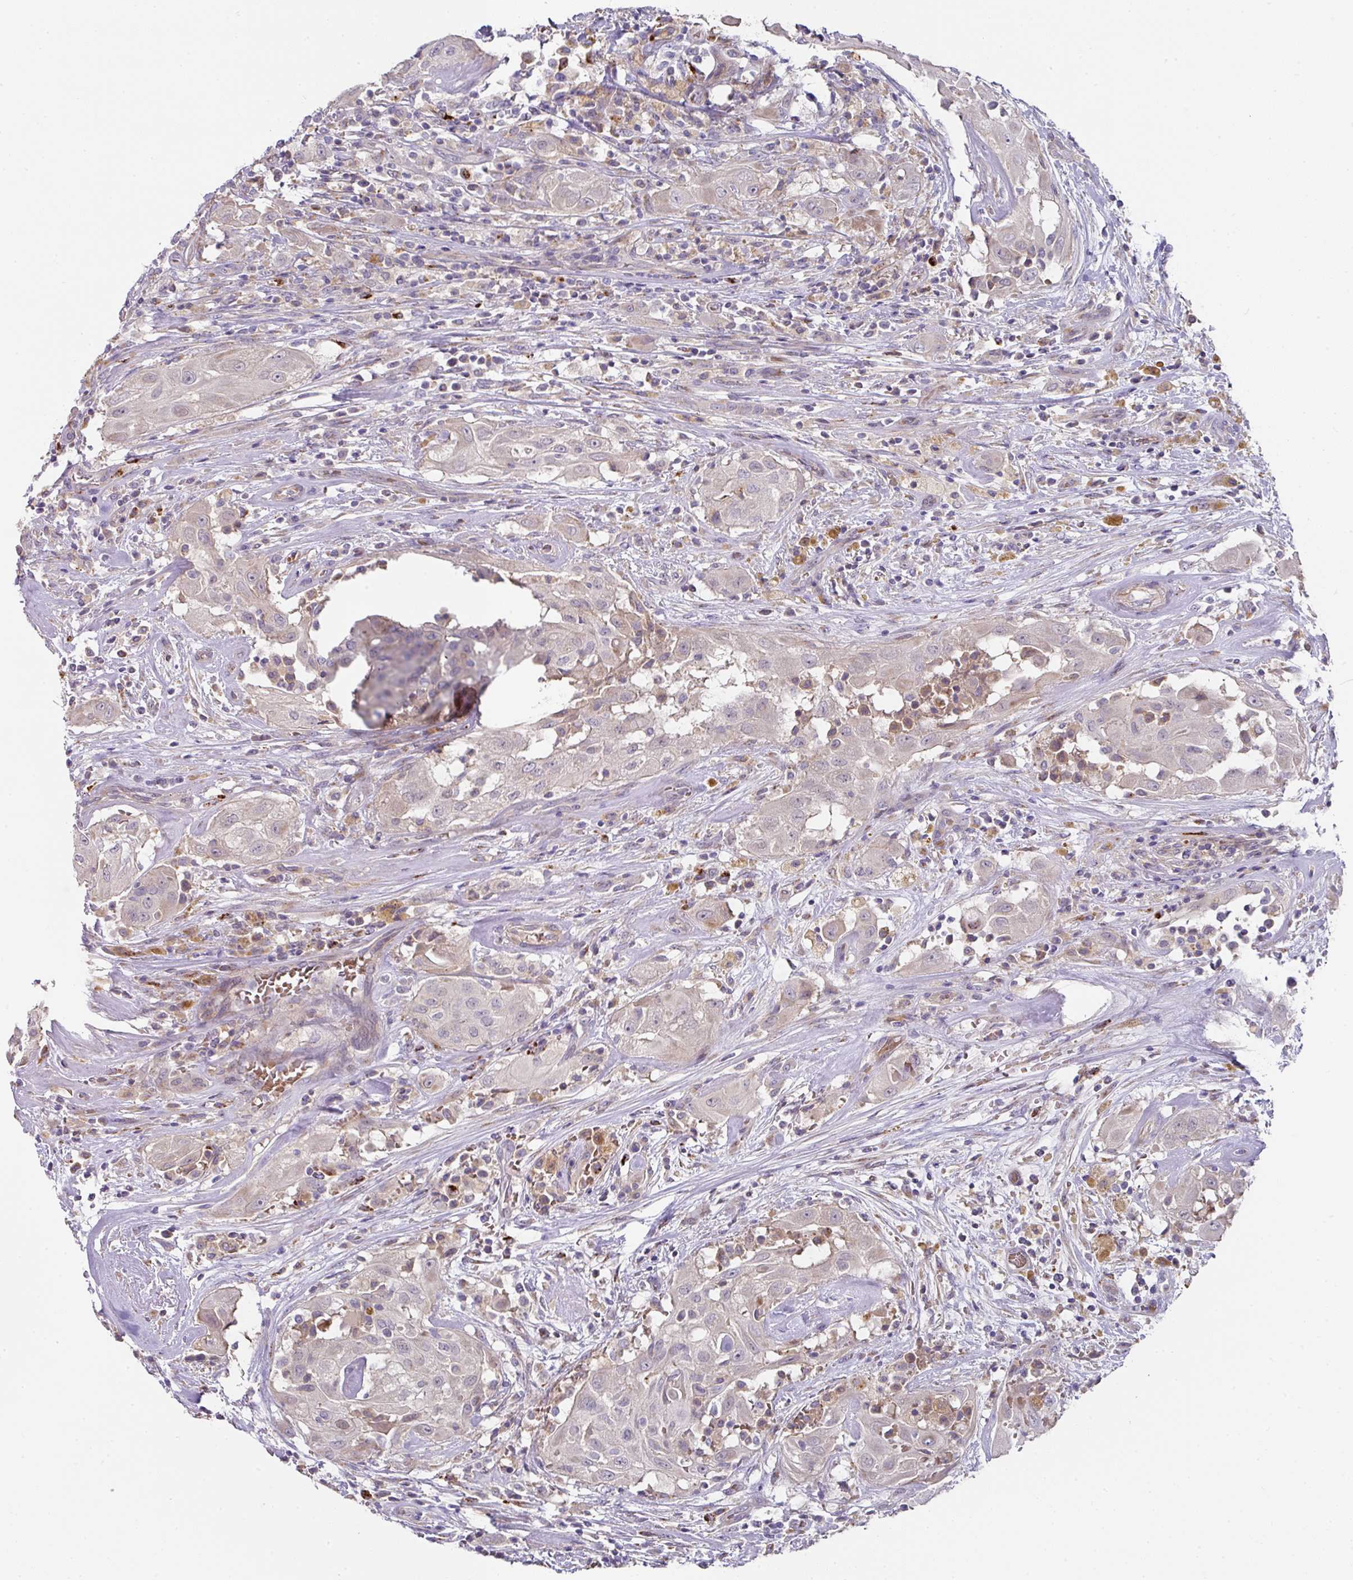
{"staining": {"intensity": "negative", "quantity": "none", "location": "none"}, "tissue": "thyroid cancer", "cell_type": "Tumor cells", "image_type": "cancer", "snomed": [{"axis": "morphology", "description": "Papillary adenocarcinoma, NOS"}, {"axis": "topography", "description": "Thyroid gland"}], "caption": "IHC of human papillary adenocarcinoma (thyroid) exhibits no expression in tumor cells.", "gene": "TARM1", "patient": {"sex": "female", "age": 59}}